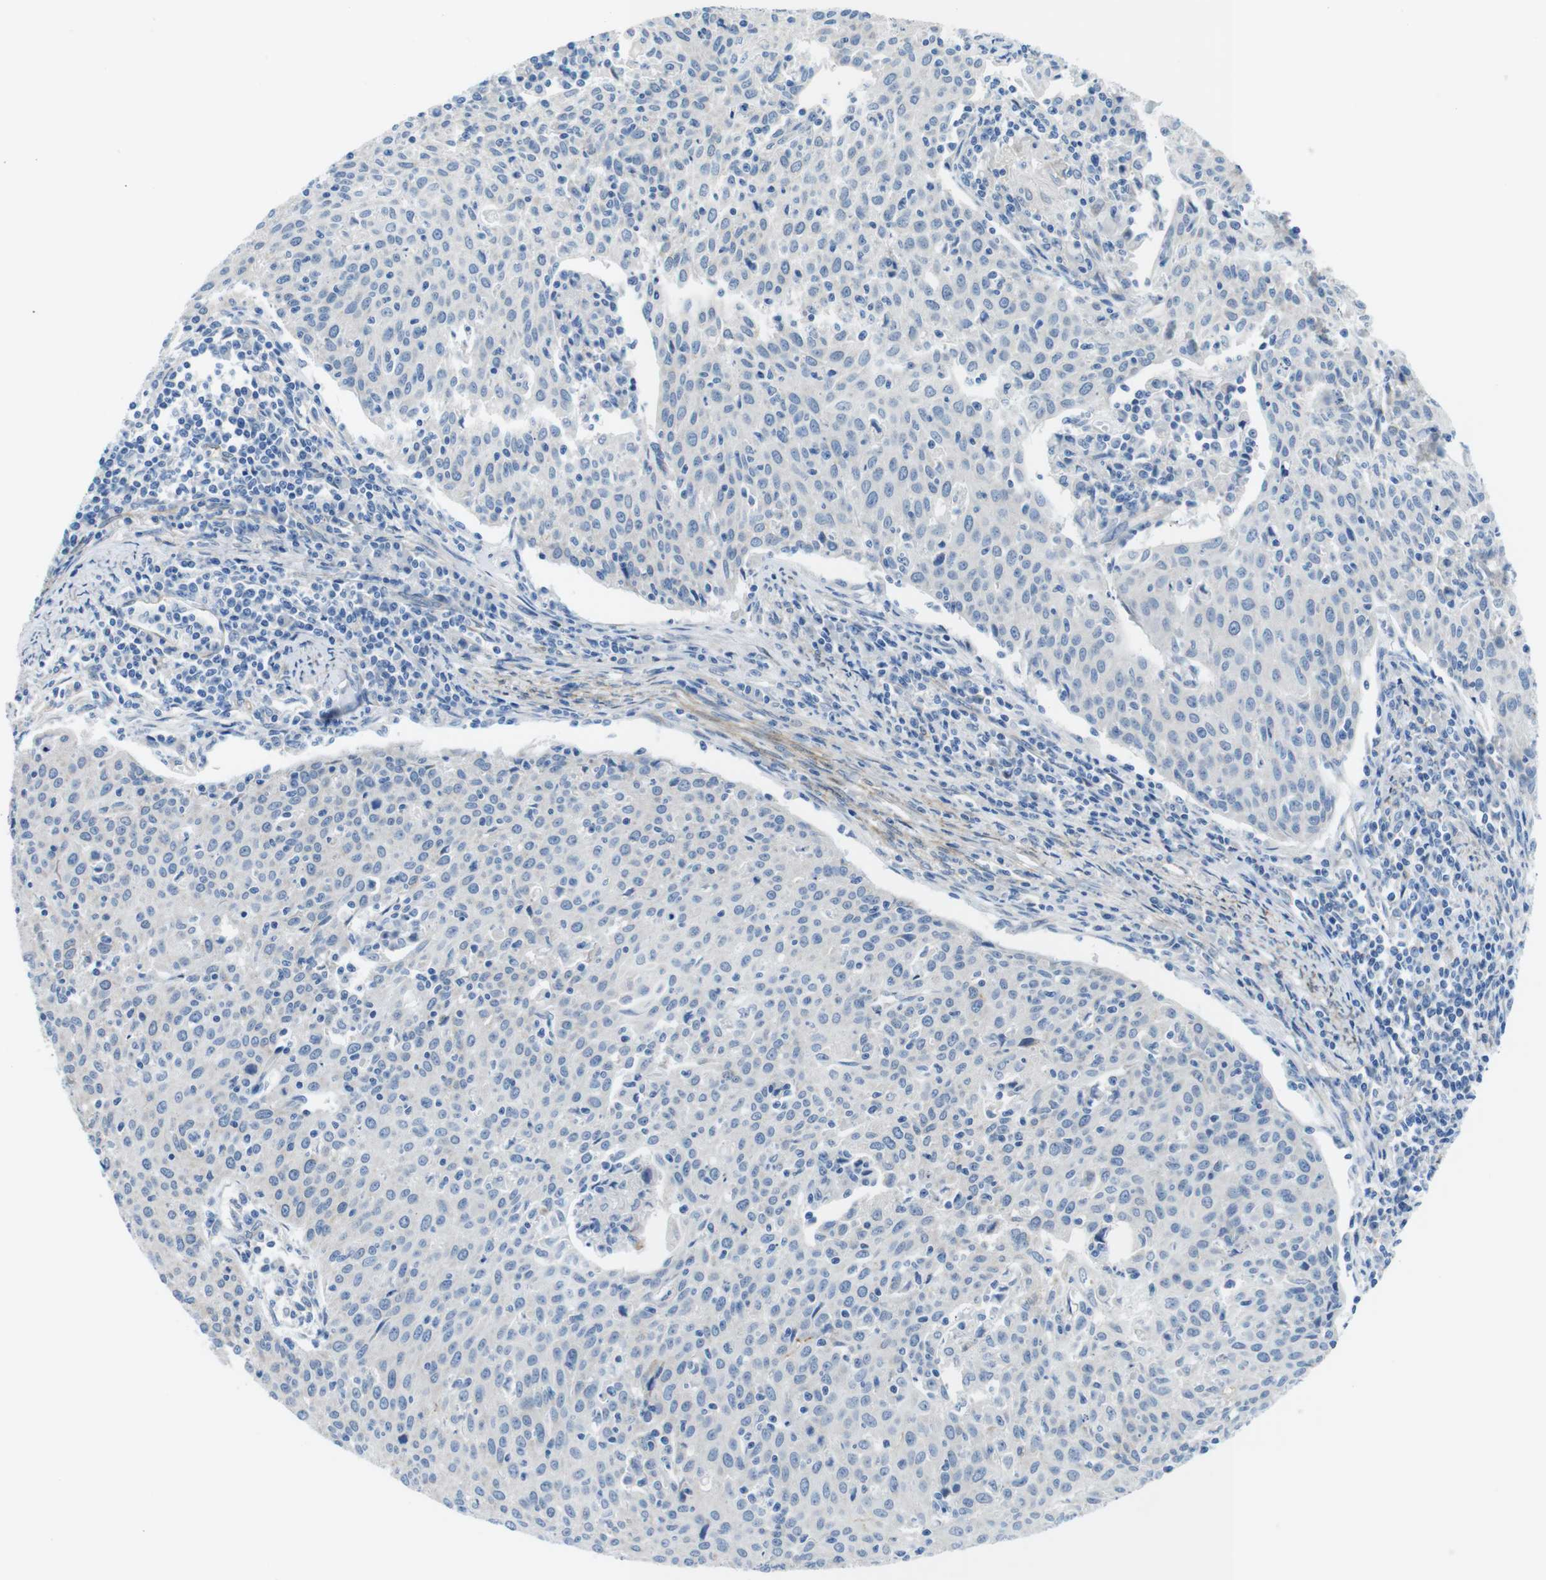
{"staining": {"intensity": "negative", "quantity": "none", "location": "none"}, "tissue": "cervical cancer", "cell_type": "Tumor cells", "image_type": "cancer", "snomed": [{"axis": "morphology", "description": "Squamous cell carcinoma, NOS"}, {"axis": "topography", "description": "Cervix"}], "caption": "This is an immunohistochemistry image of human cervical squamous cell carcinoma. There is no expression in tumor cells.", "gene": "CDH8", "patient": {"sex": "female", "age": 38}}